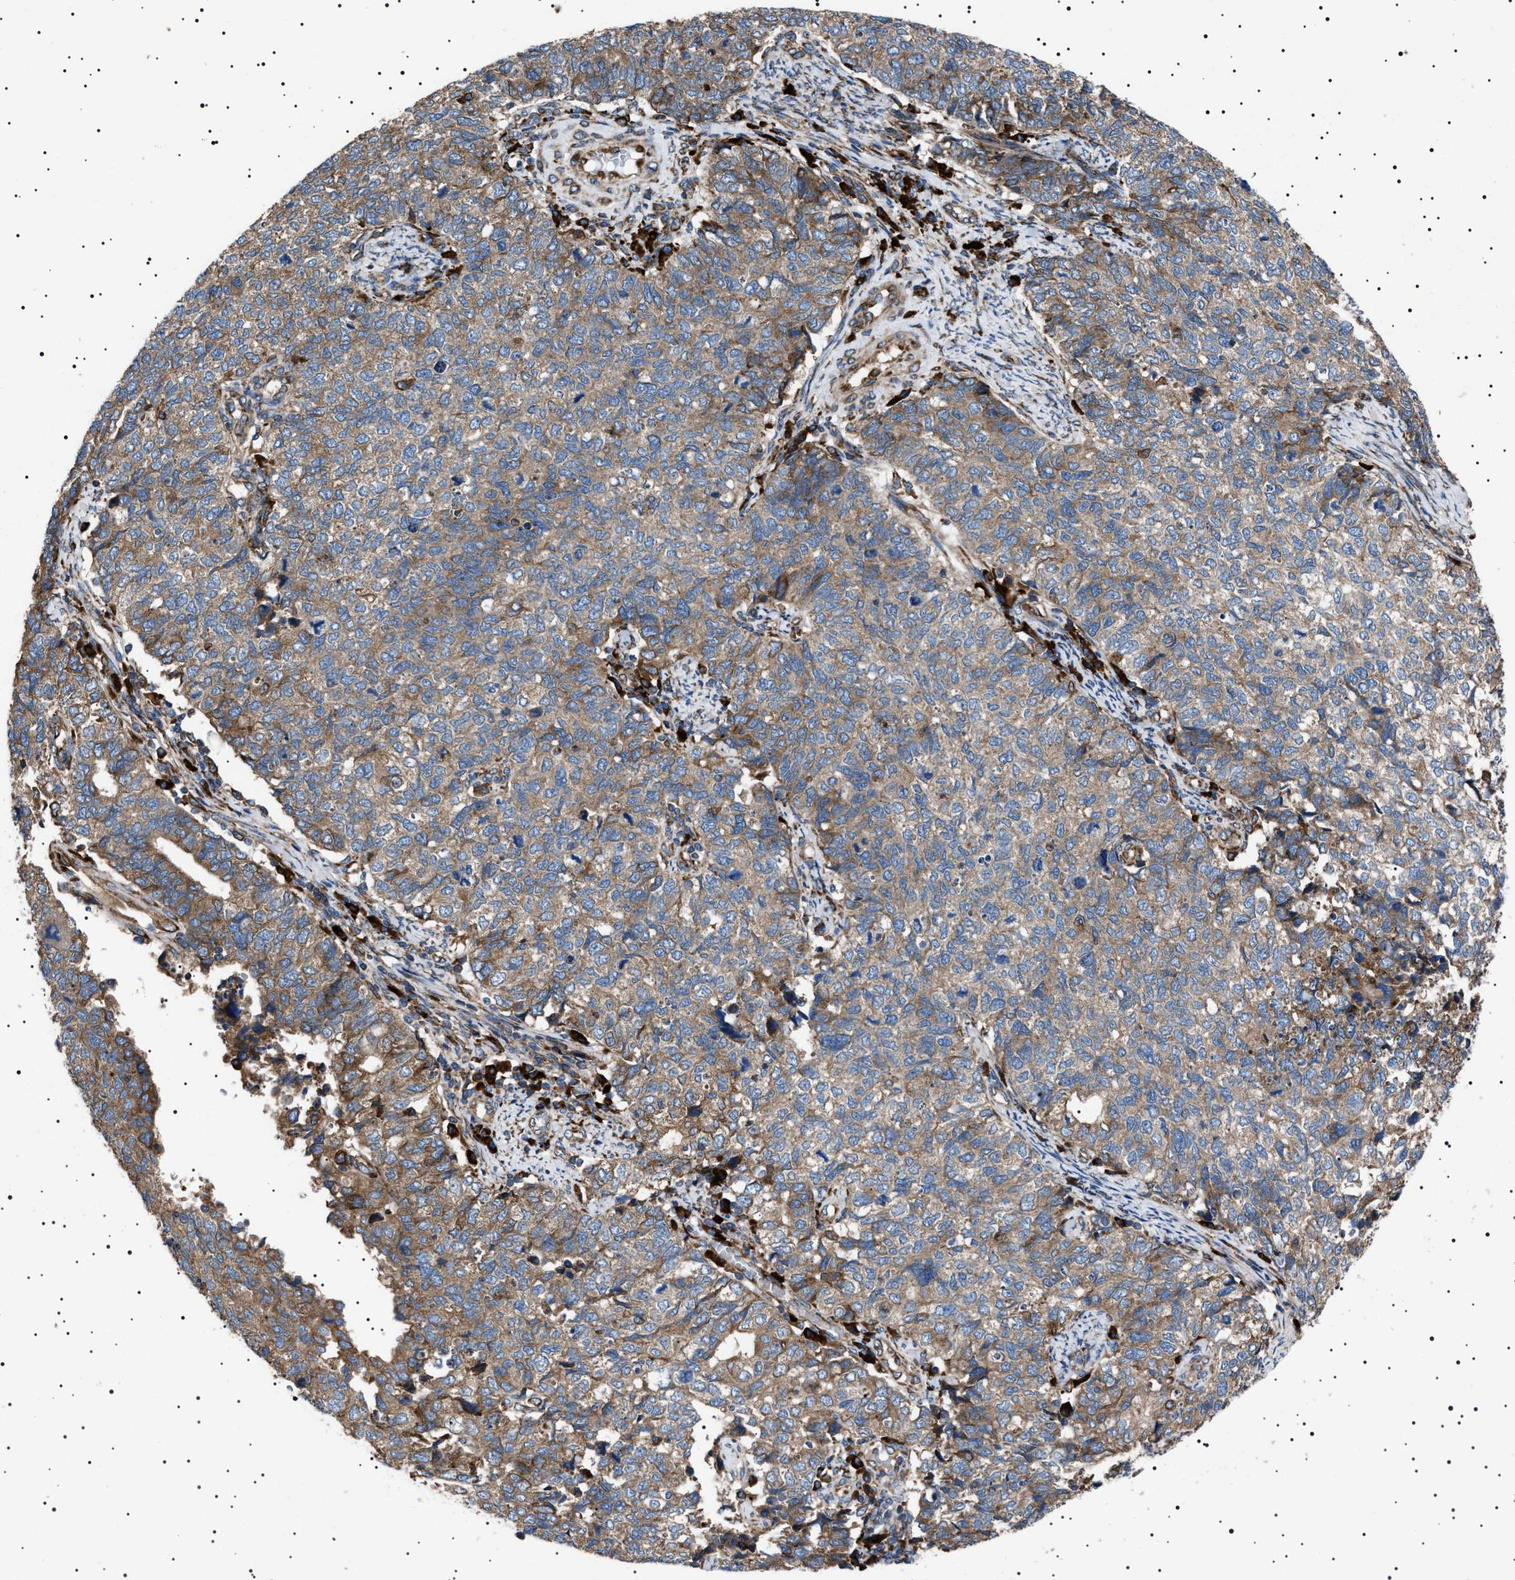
{"staining": {"intensity": "weak", "quantity": ">75%", "location": "cytoplasmic/membranous"}, "tissue": "cervical cancer", "cell_type": "Tumor cells", "image_type": "cancer", "snomed": [{"axis": "morphology", "description": "Squamous cell carcinoma, NOS"}, {"axis": "topography", "description": "Cervix"}], "caption": "IHC (DAB (3,3'-diaminobenzidine)) staining of cervical cancer (squamous cell carcinoma) exhibits weak cytoplasmic/membranous protein expression in about >75% of tumor cells.", "gene": "TOP1MT", "patient": {"sex": "female", "age": 63}}